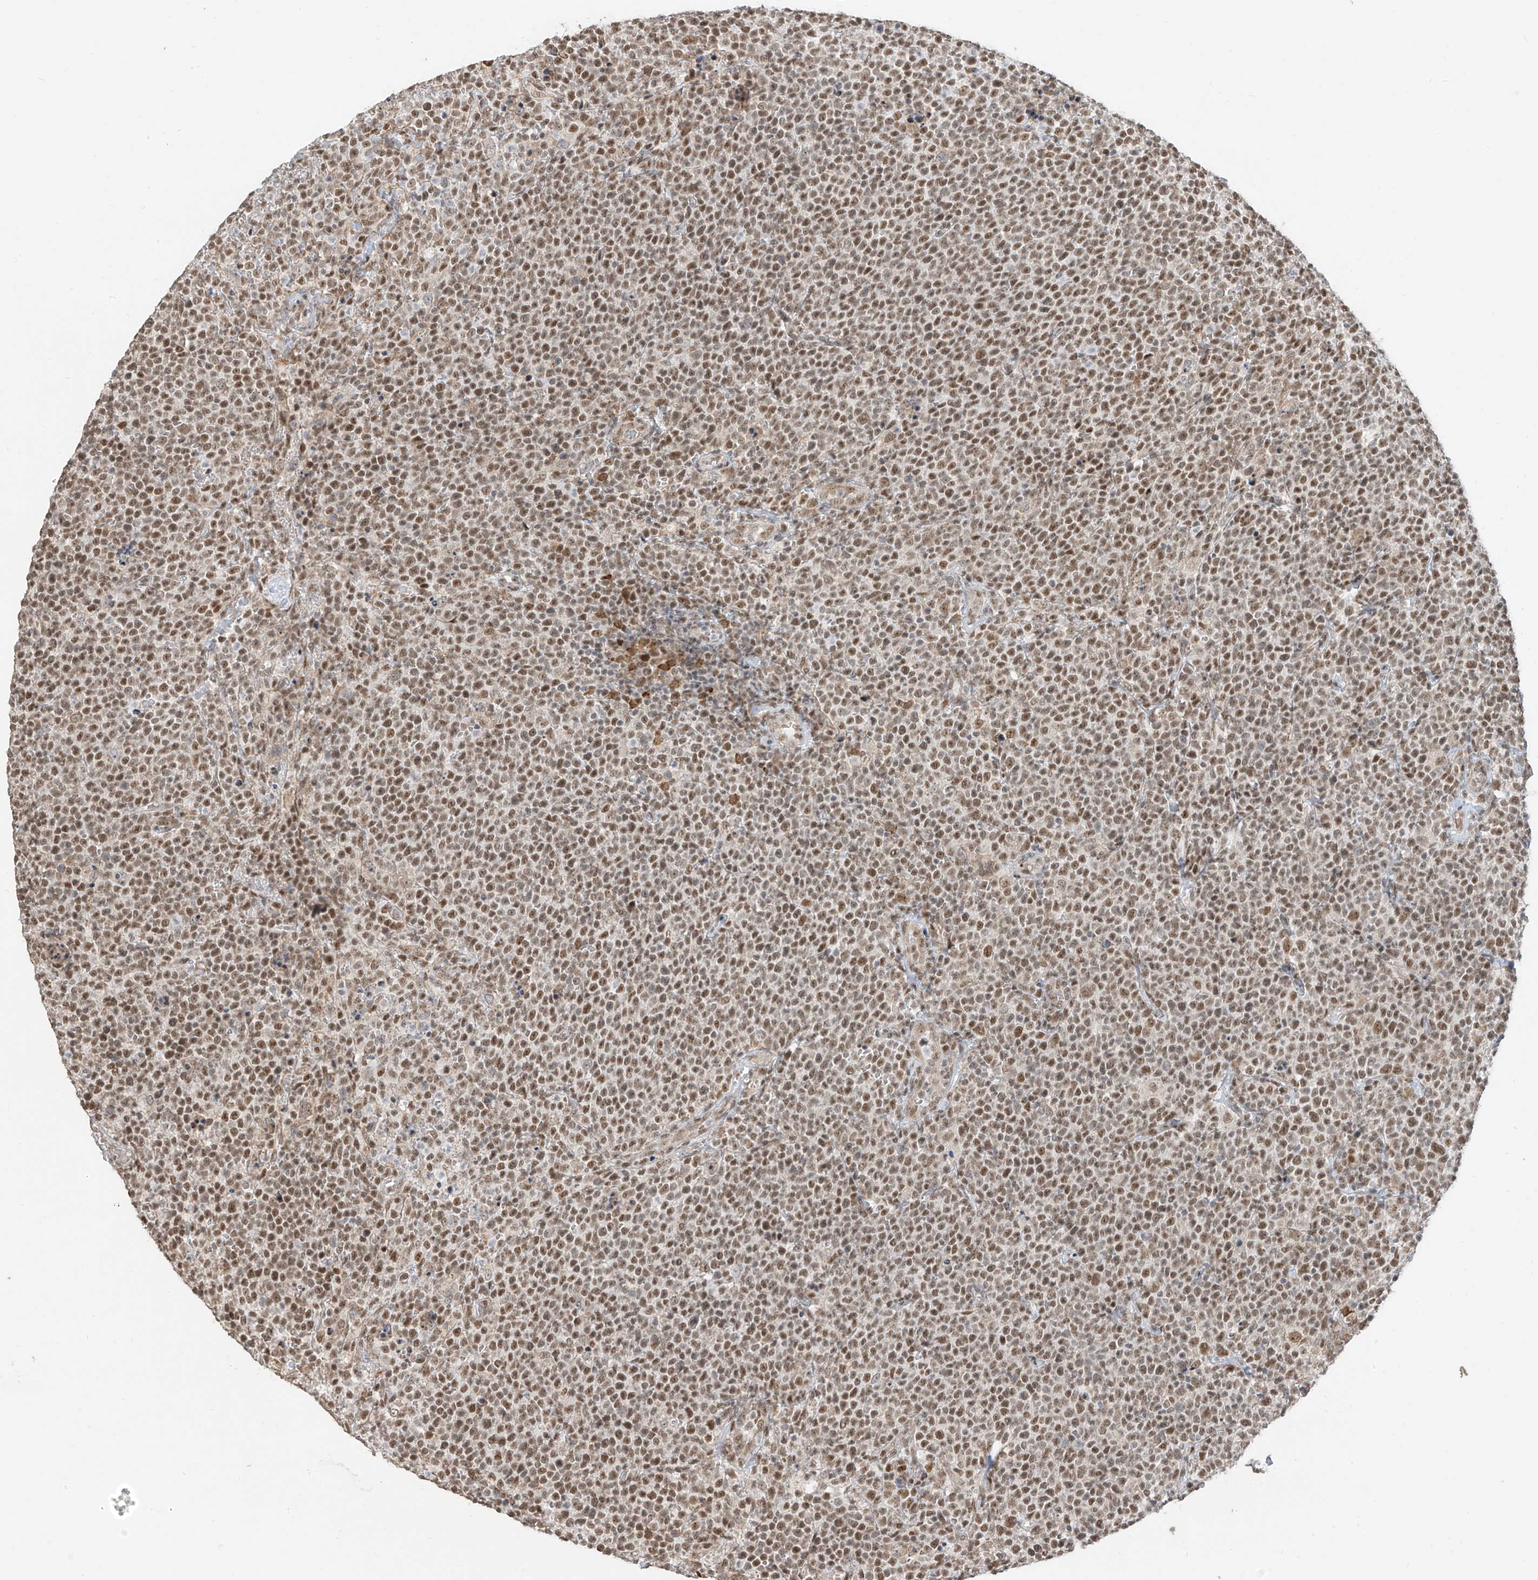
{"staining": {"intensity": "moderate", "quantity": ">75%", "location": "nuclear"}, "tissue": "lymphoma", "cell_type": "Tumor cells", "image_type": "cancer", "snomed": [{"axis": "morphology", "description": "Malignant lymphoma, non-Hodgkin's type, High grade"}, {"axis": "topography", "description": "Lymph node"}], "caption": "Immunohistochemical staining of human lymphoma shows medium levels of moderate nuclear staining in about >75% of tumor cells.", "gene": "ZMYM2", "patient": {"sex": "male", "age": 61}}